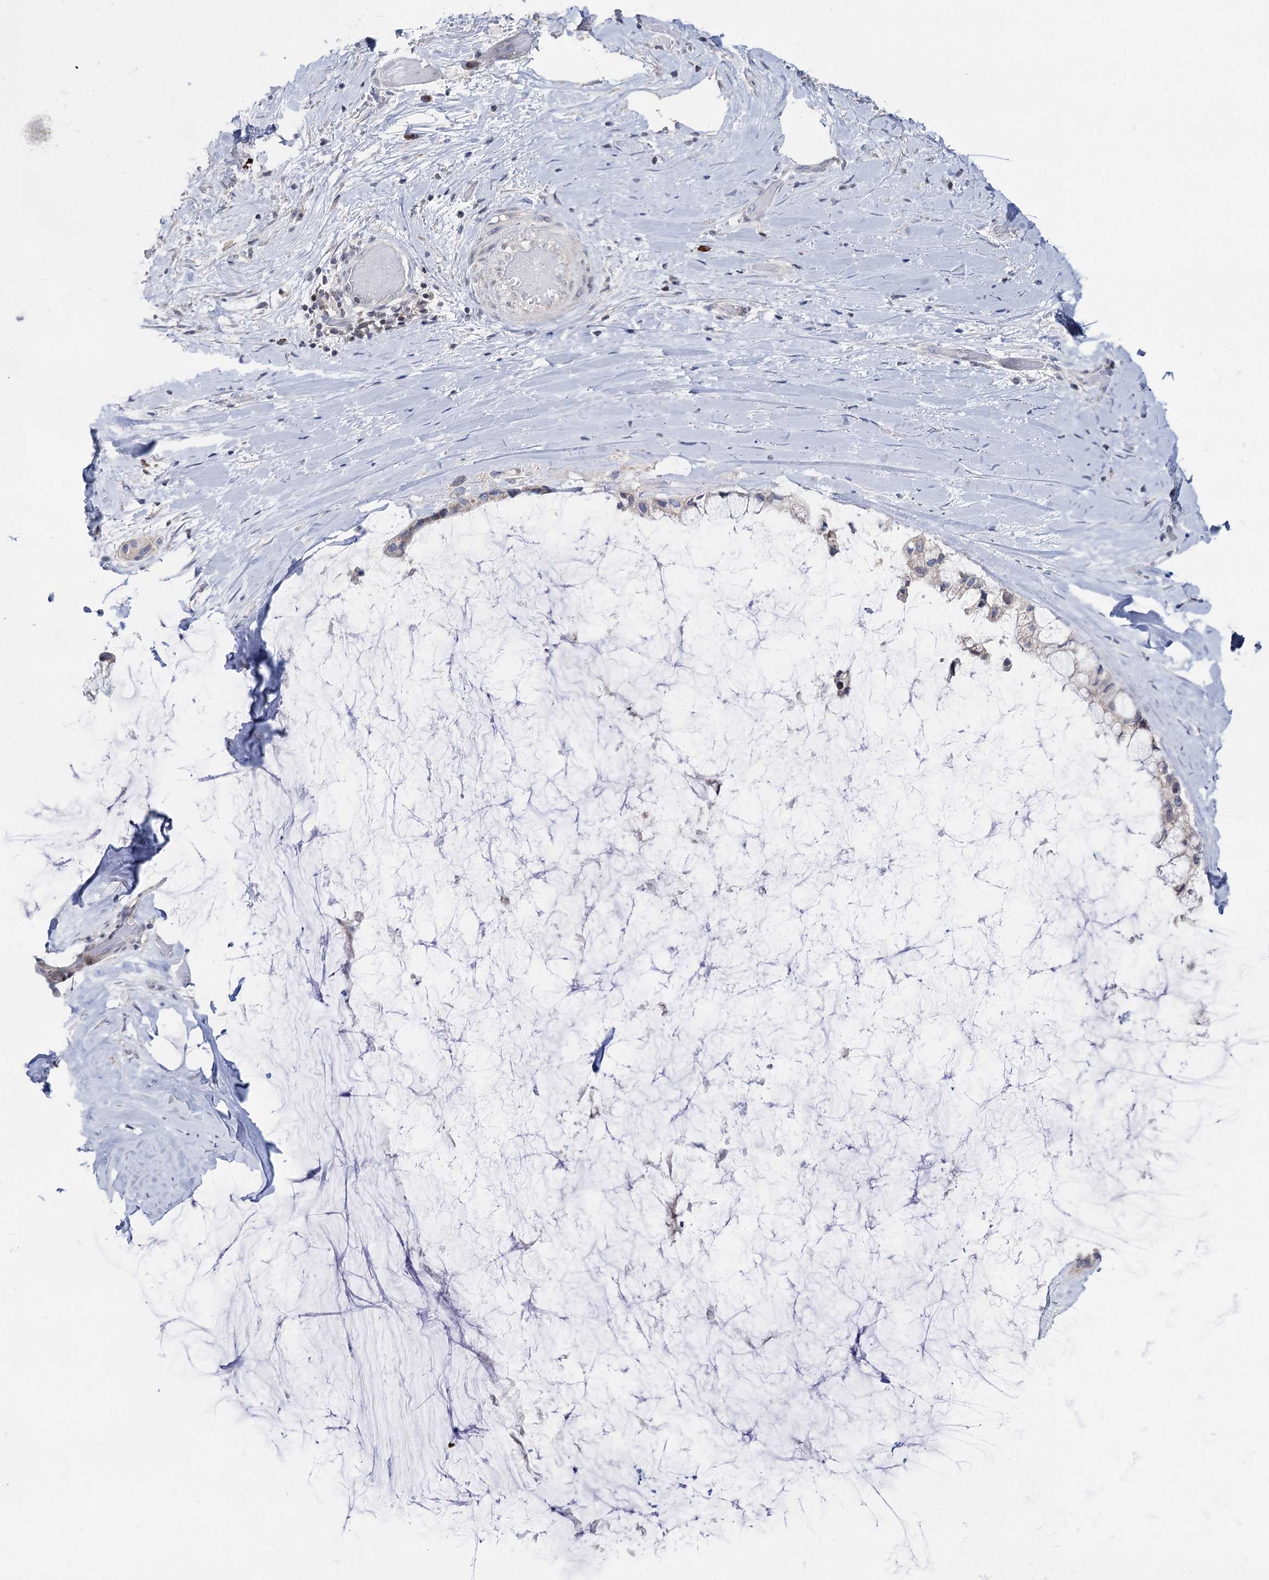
{"staining": {"intensity": "weak", "quantity": "25%-75%", "location": "cytoplasmic/membranous"}, "tissue": "ovarian cancer", "cell_type": "Tumor cells", "image_type": "cancer", "snomed": [{"axis": "morphology", "description": "Cystadenocarcinoma, mucinous, NOS"}, {"axis": "topography", "description": "Ovary"}], "caption": "DAB (3,3'-diaminobenzidine) immunohistochemical staining of ovarian cancer (mucinous cystadenocarcinoma) exhibits weak cytoplasmic/membranous protein positivity in approximately 25%-75% of tumor cells. (DAB IHC with brightfield microscopy, high magnification).", "gene": "PTGR1", "patient": {"sex": "female", "age": 39}}